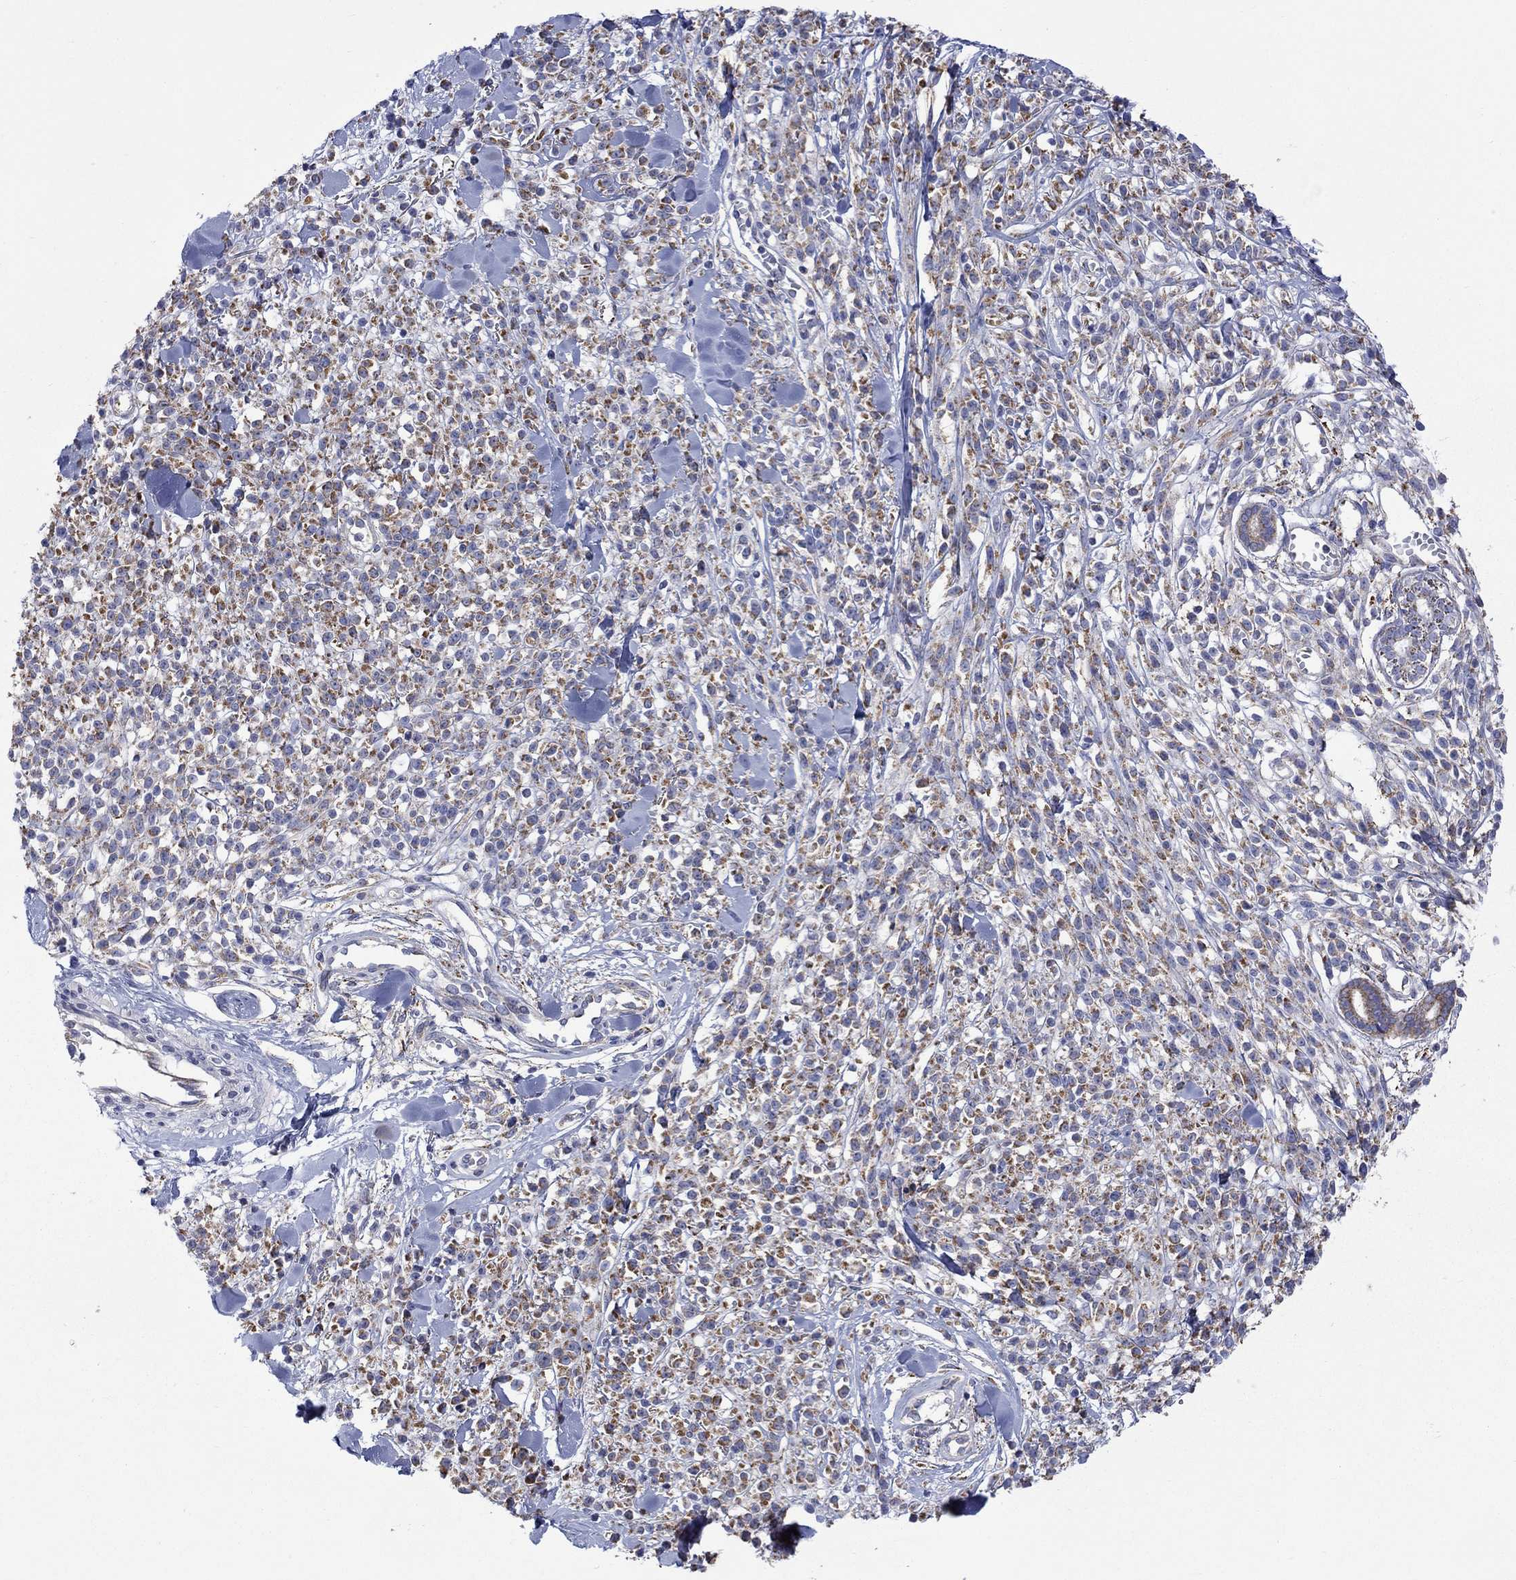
{"staining": {"intensity": "moderate", "quantity": ">75%", "location": "cytoplasmic/membranous"}, "tissue": "melanoma", "cell_type": "Tumor cells", "image_type": "cancer", "snomed": [{"axis": "morphology", "description": "Malignant melanoma, NOS"}, {"axis": "topography", "description": "Skin"}, {"axis": "topography", "description": "Skin of trunk"}], "caption": "Protein expression analysis of human melanoma reveals moderate cytoplasmic/membranous staining in approximately >75% of tumor cells.", "gene": "CISD1", "patient": {"sex": "male", "age": 74}}